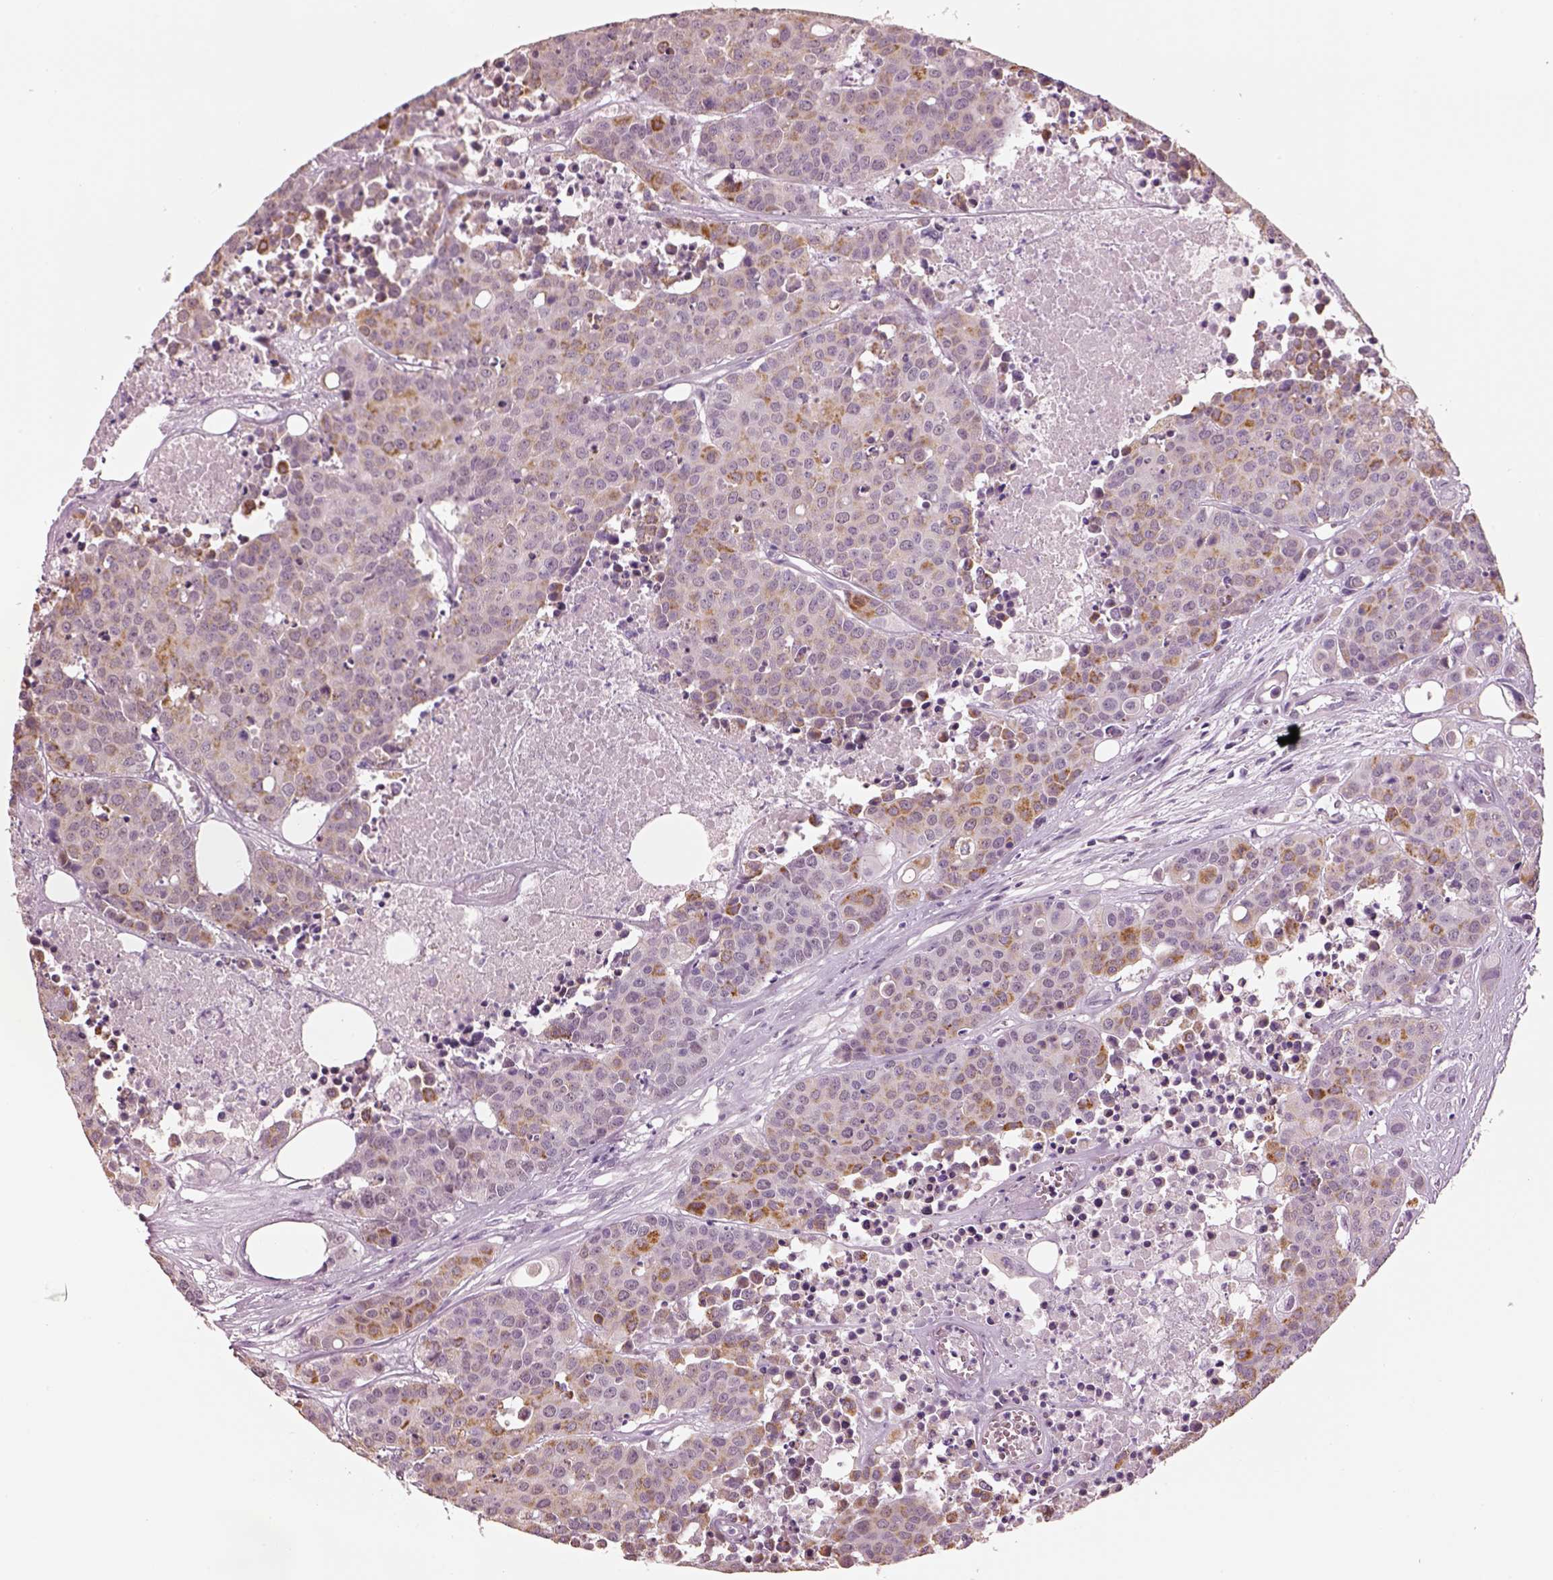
{"staining": {"intensity": "strong", "quantity": "<25%", "location": "cytoplasmic/membranous"}, "tissue": "carcinoid", "cell_type": "Tumor cells", "image_type": "cancer", "snomed": [{"axis": "morphology", "description": "Carcinoid, malignant, NOS"}, {"axis": "topography", "description": "Colon"}], "caption": "DAB (3,3'-diaminobenzidine) immunohistochemical staining of carcinoid displays strong cytoplasmic/membranous protein positivity in about <25% of tumor cells. The protein of interest is shown in brown color, while the nuclei are stained blue.", "gene": "ELSPBP1", "patient": {"sex": "male", "age": 81}}